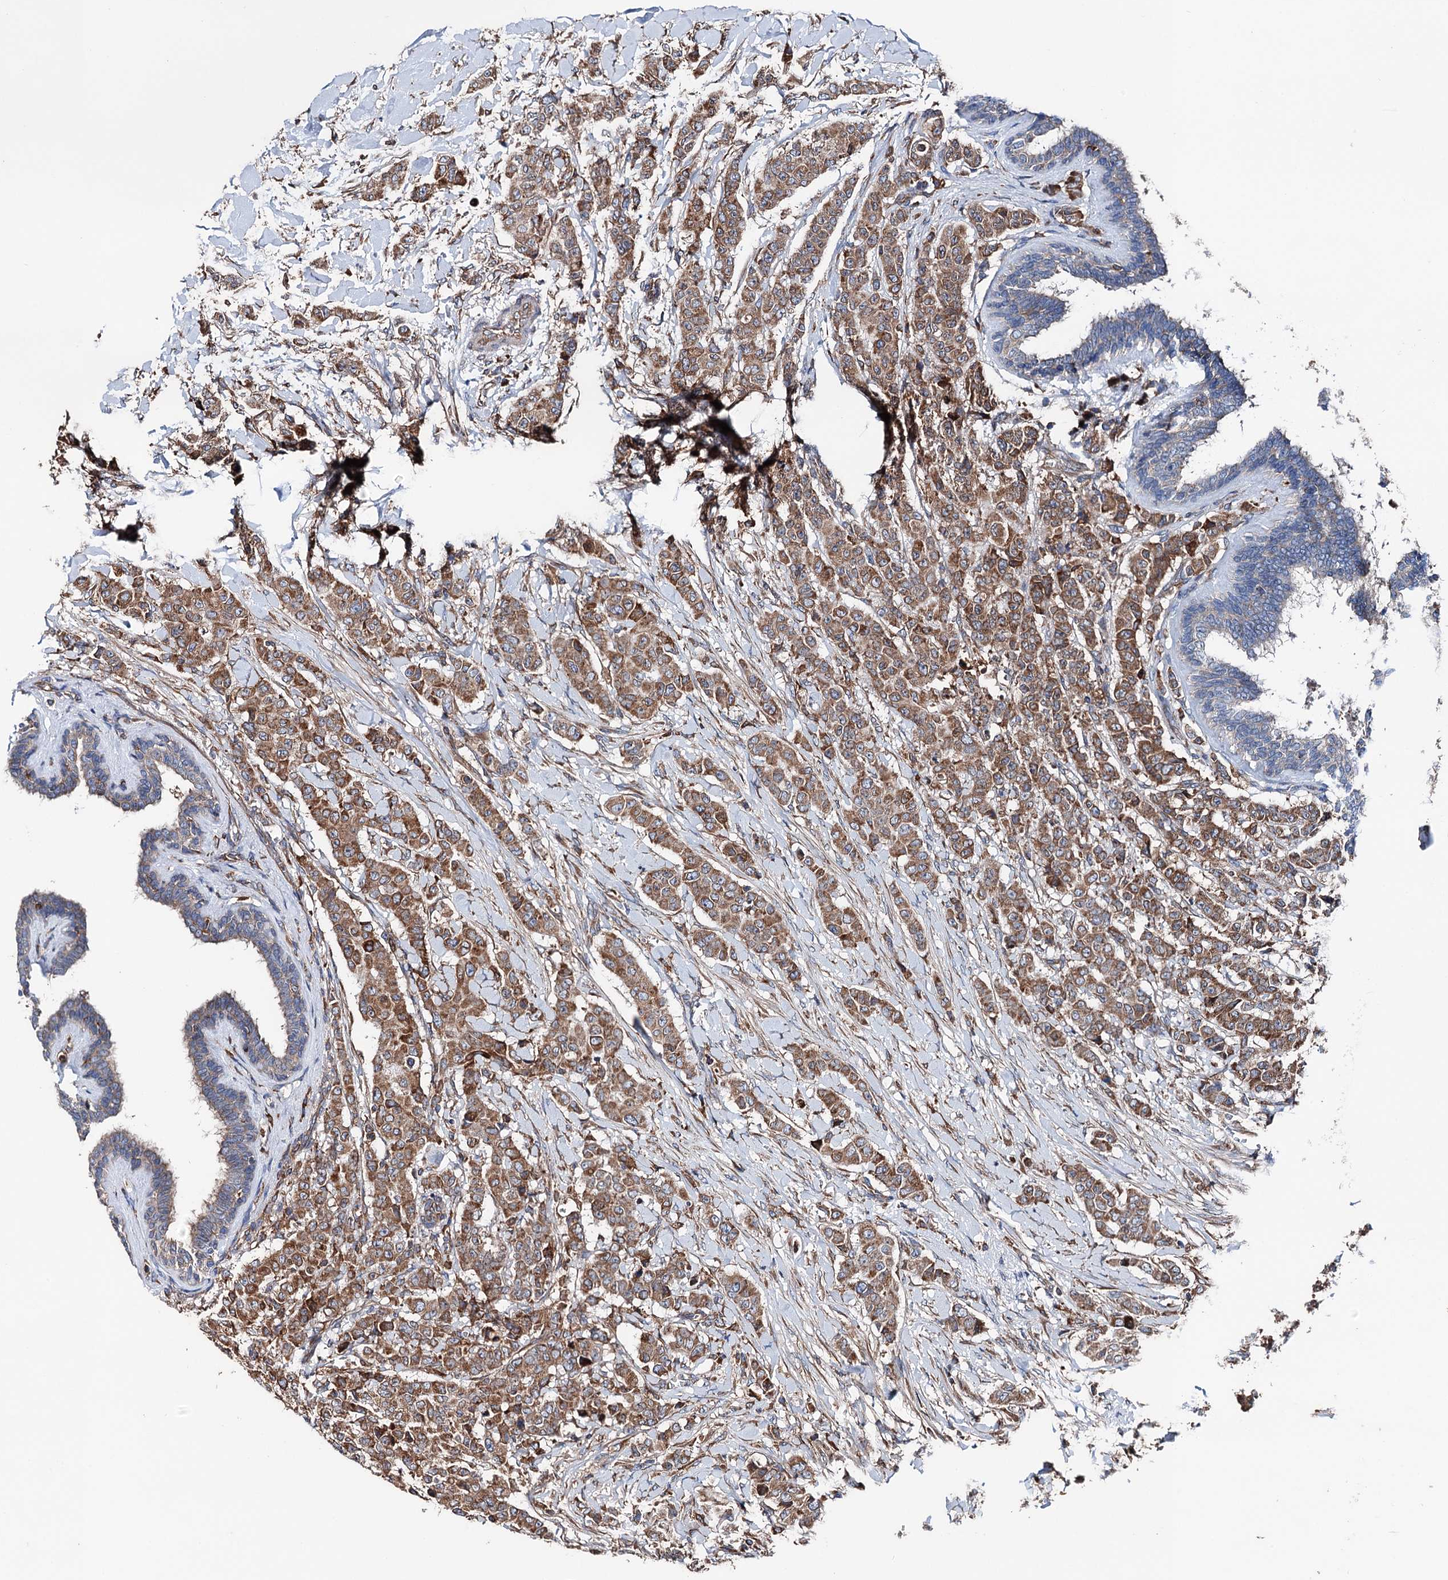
{"staining": {"intensity": "moderate", "quantity": ">75%", "location": "cytoplasmic/membranous"}, "tissue": "breast cancer", "cell_type": "Tumor cells", "image_type": "cancer", "snomed": [{"axis": "morphology", "description": "Duct carcinoma"}, {"axis": "topography", "description": "Breast"}], "caption": "A histopathology image showing moderate cytoplasmic/membranous expression in about >75% of tumor cells in breast infiltrating ductal carcinoma, as visualized by brown immunohistochemical staining.", "gene": "ERP29", "patient": {"sex": "female", "age": 40}}